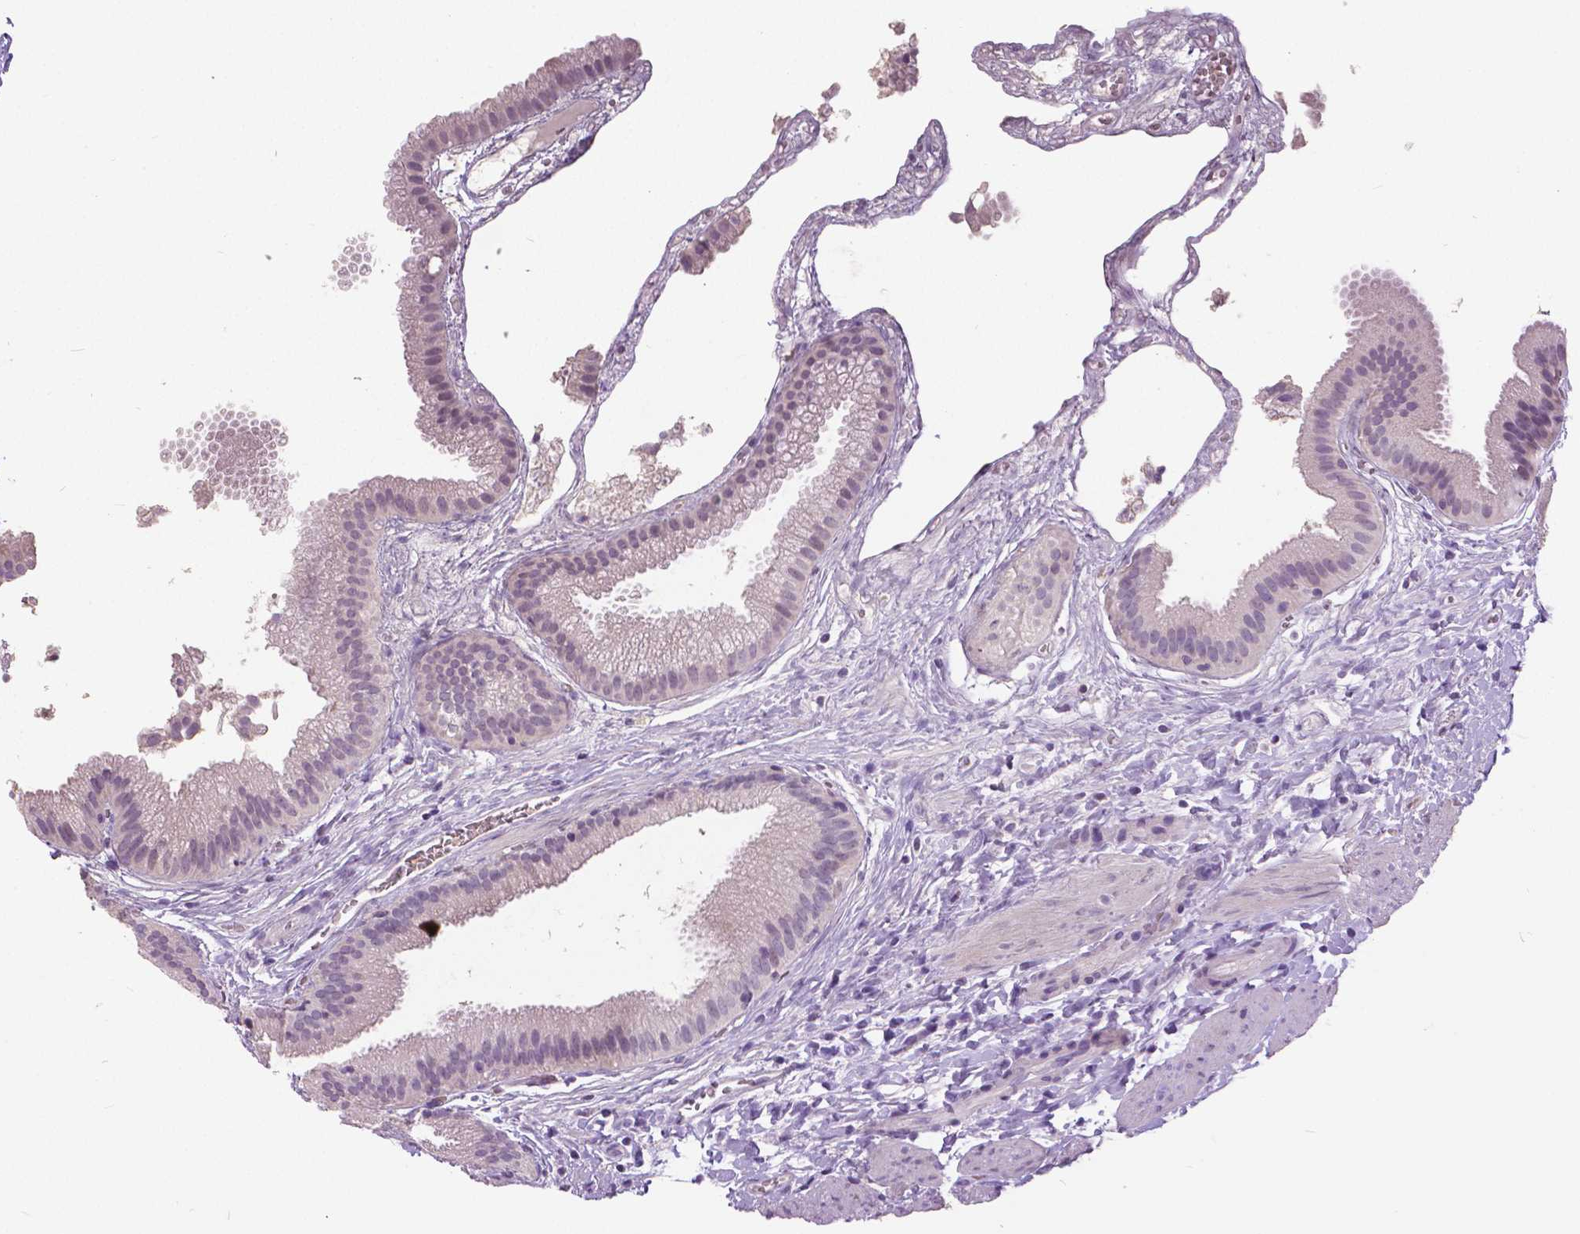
{"staining": {"intensity": "negative", "quantity": "none", "location": "none"}, "tissue": "gallbladder", "cell_type": "Glandular cells", "image_type": "normal", "snomed": [{"axis": "morphology", "description": "Normal tissue, NOS"}, {"axis": "topography", "description": "Gallbladder"}], "caption": "There is no significant positivity in glandular cells of gallbladder.", "gene": "FOXA1", "patient": {"sex": "female", "age": 63}}